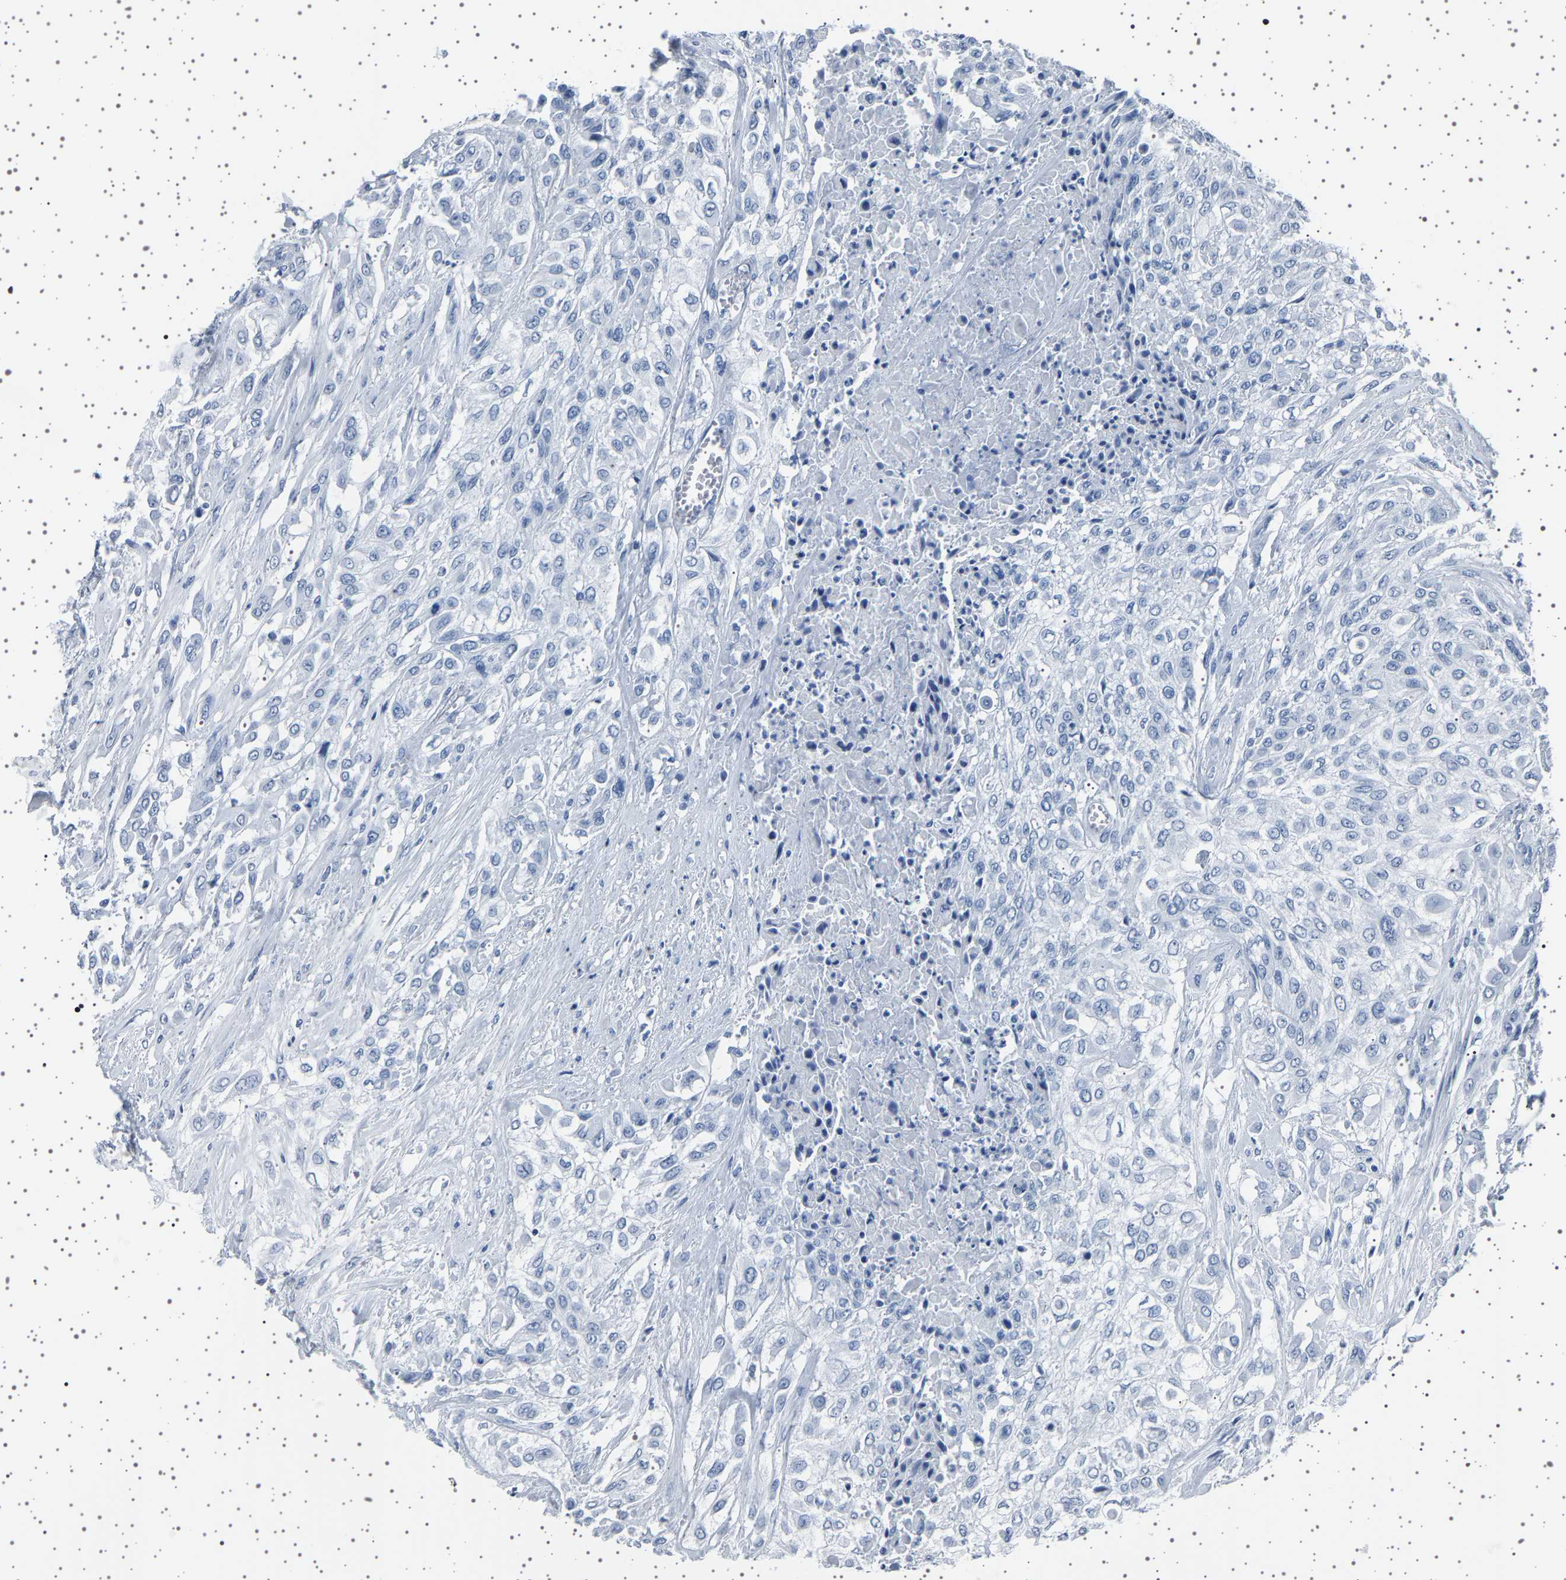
{"staining": {"intensity": "negative", "quantity": "none", "location": "none"}, "tissue": "urothelial cancer", "cell_type": "Tumor cells", "image_type": "cancer", "snomed": [{"axis": "morphology", "description": "Urothelial carcinoma, High grade"}, {"axis": "topography", "description": "Urinary bladder"}], "caption": "High power microscopy histopathology image of an immunohistochemistry (IHC) histopathology image of urothelial cancer, revealing no significant expression in tumor cells. (Brightfield microscopy of DAB (3,3'-diaminobenzidine) immunohistochemistry at high magnification).", "gene": "TFF3", "patient": {"sex": "male", "age": 57}}